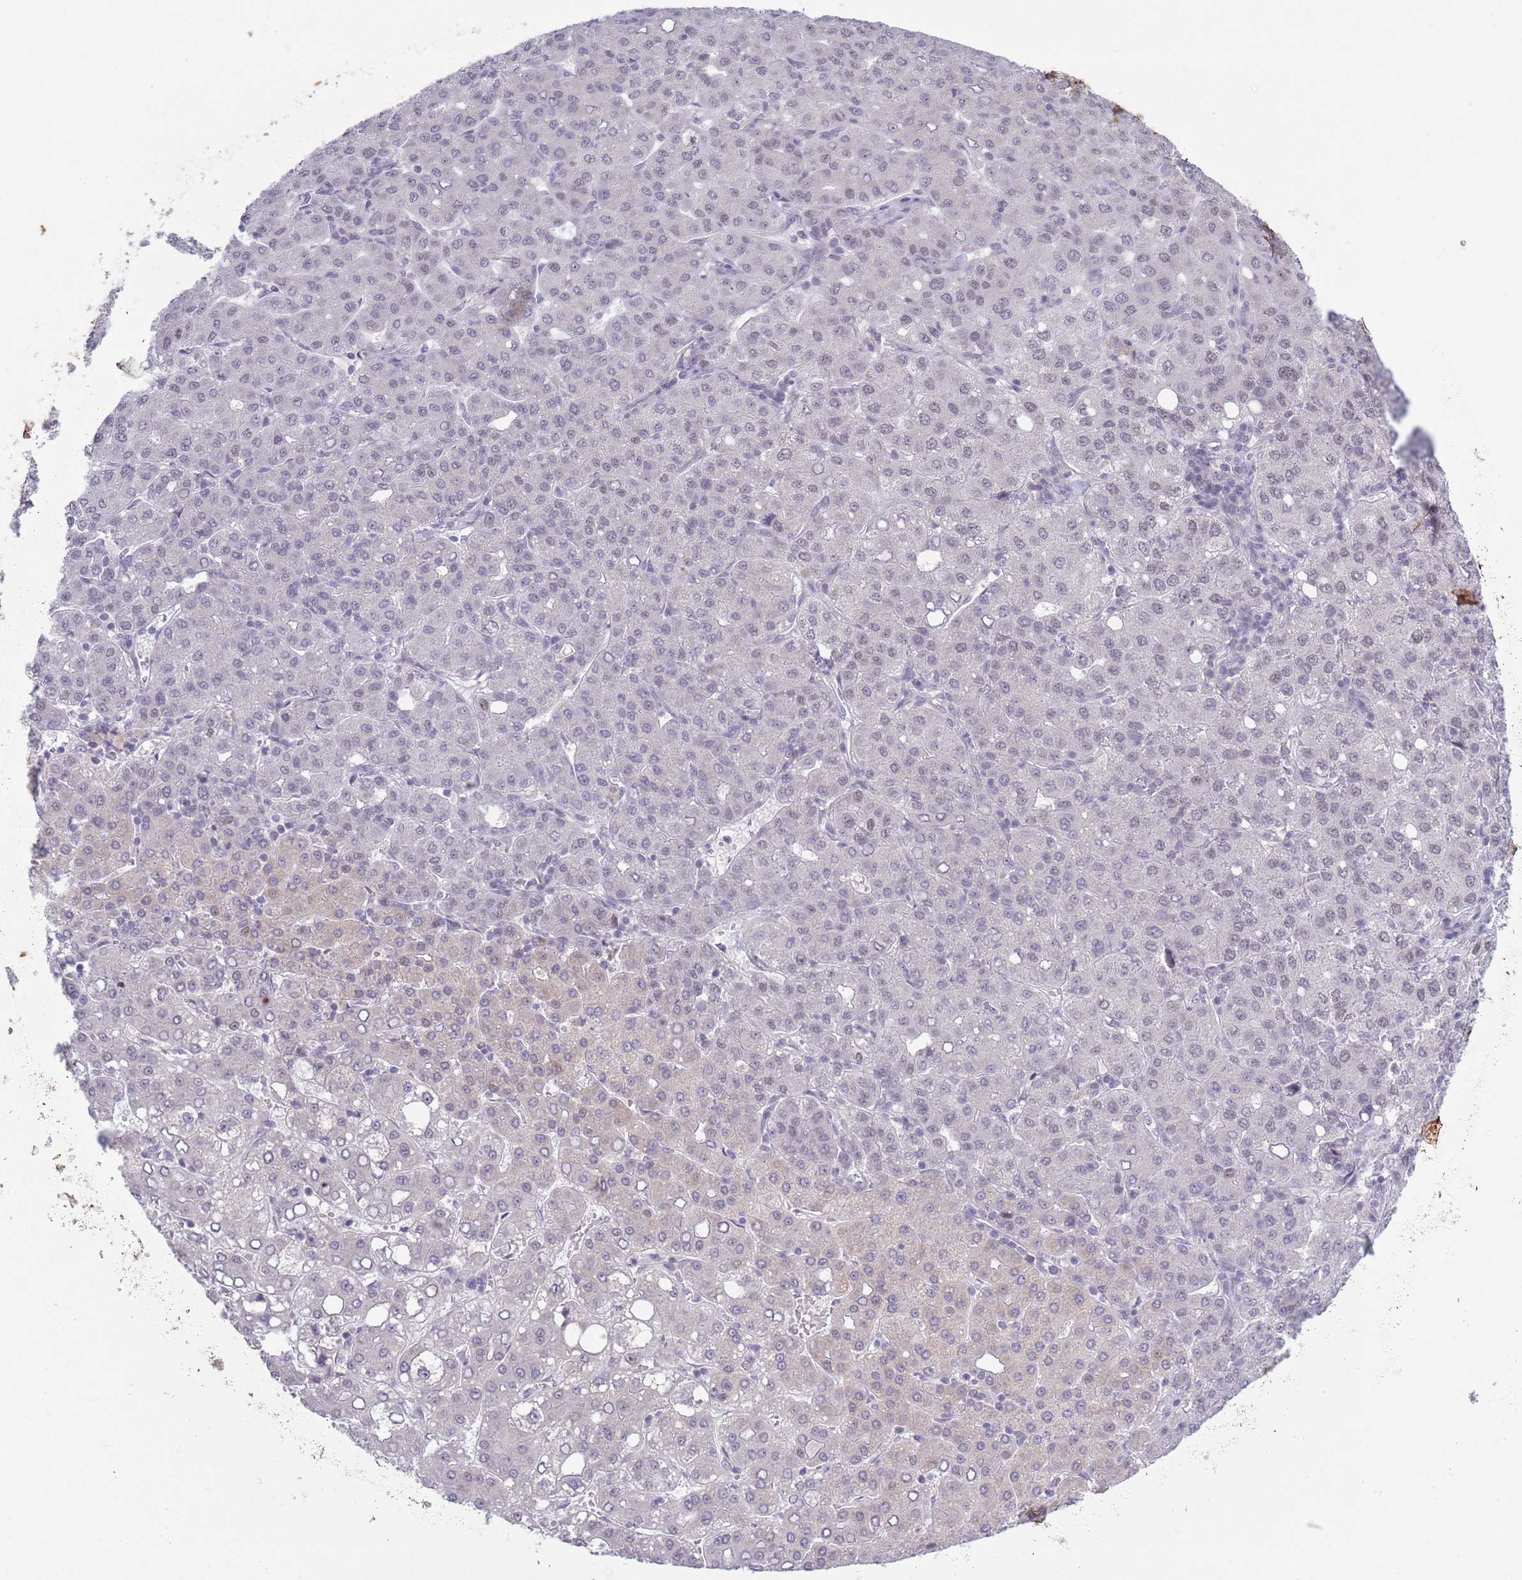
{"staining": {"intensity": "negative", "quantity": "none", "location": "none"}, "tissue": "liver cancer", "cell_type": "Tumor cells", "image_type": "cancer", "snomed": [{"axis": "morphology", "description": "Carcinoma, Hepatocellular, NOS"}, {"axis": "topography", "description": "Liver"}], "caption": "Immunohistochemistry micrograph of neoplastic tissue: human liver hepatocellular carcinoma stained with DAB reveals no significant protein expression in tumor cells.", "gene": "MRPL34", "patient": {"sex": "male", "age": 65}}